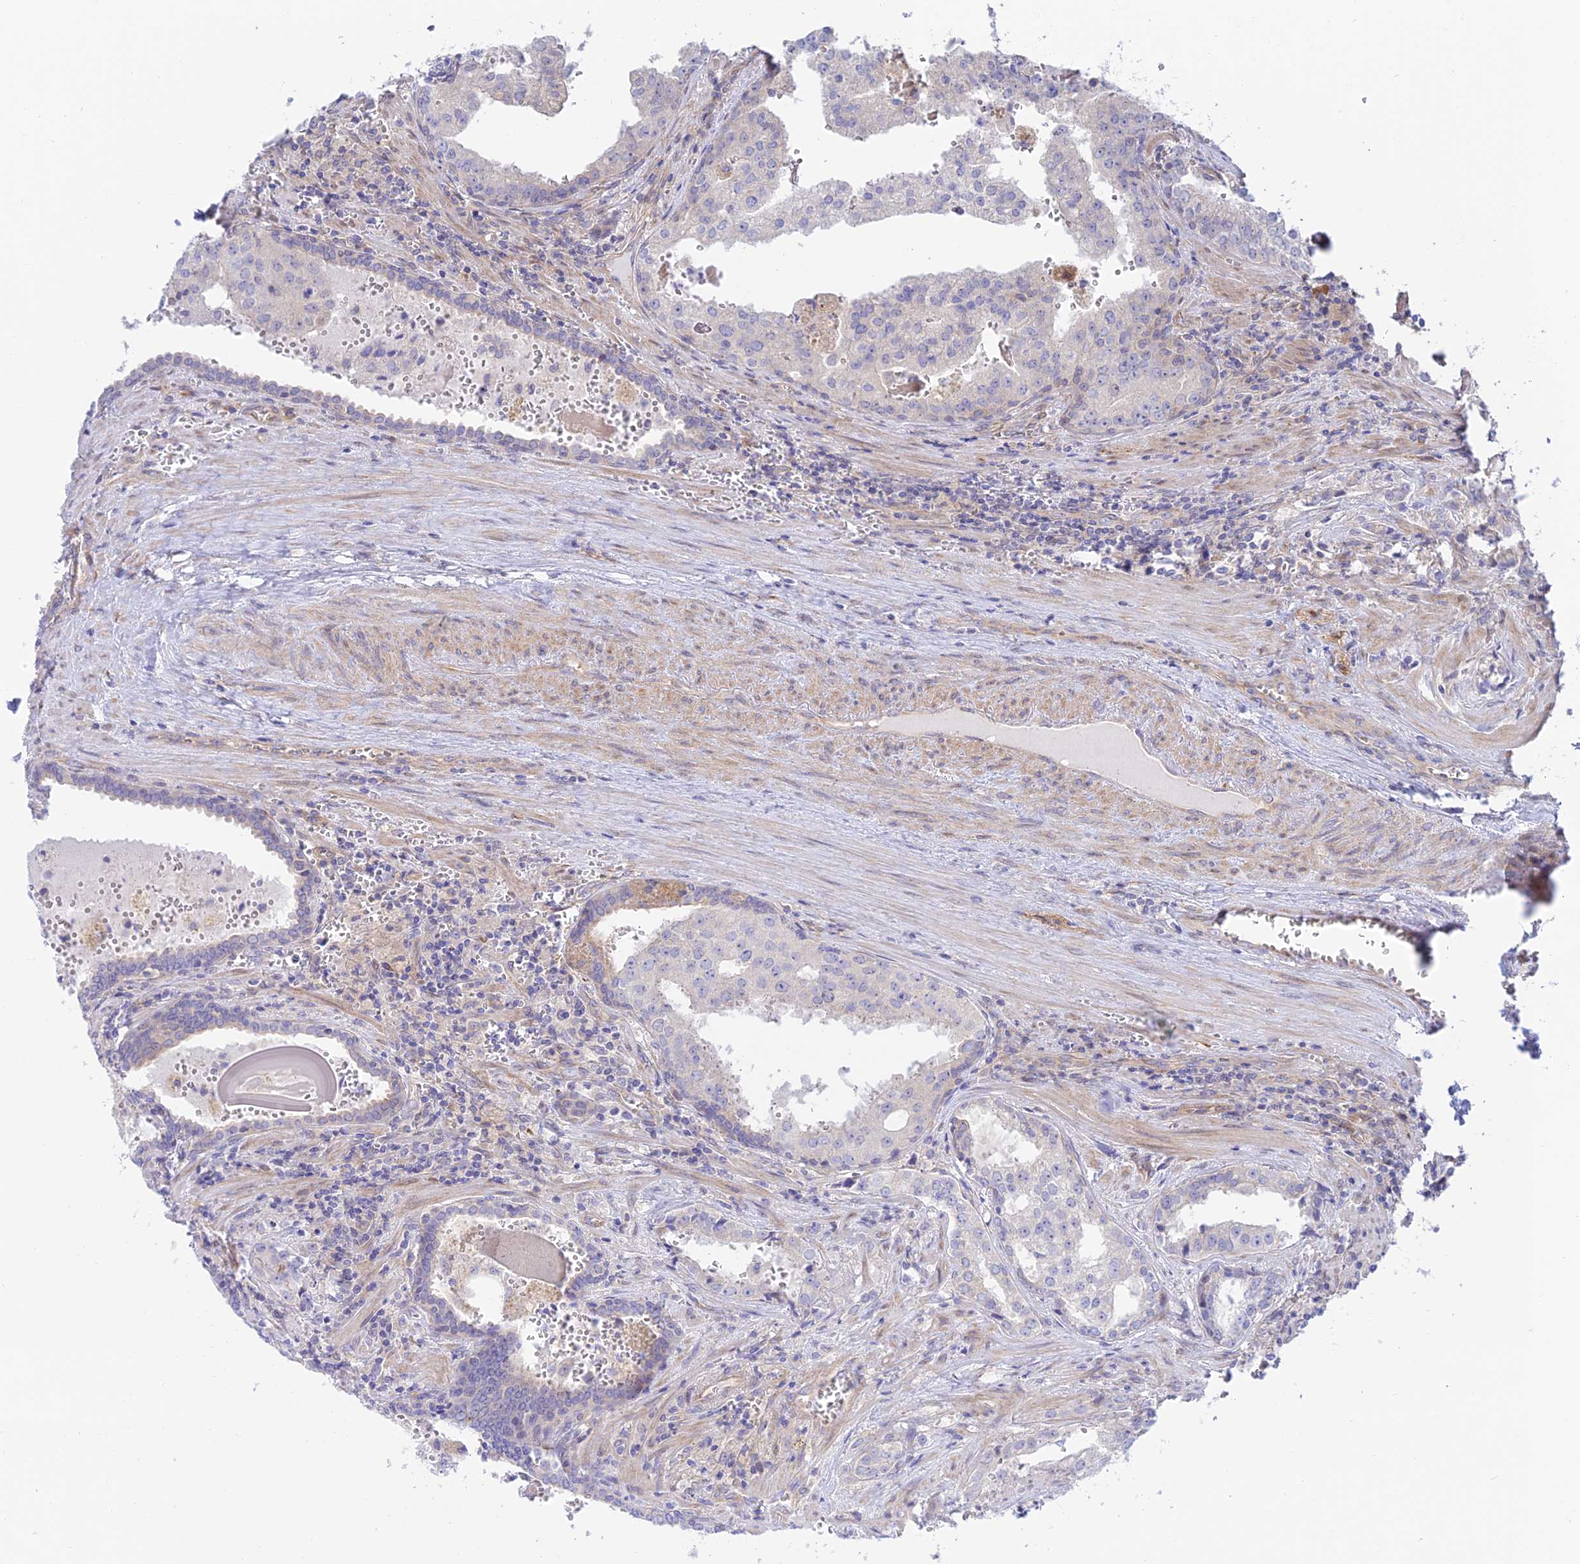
{"staining": {"intensity": "negative", "quantity": "none", "location": "none"}, "tissue": "prostate cancer", "cell_type": "Tumor cells", "image_type": "cancer", "snomed": [{"axis": "morphology", "description": "Adenocarcinoma, High grade"}, {"axis": "topography", "description": "Prostate"}], "caption": "IHC of human prostate cancer demonstrates no positivity in tumor cells. Brightfield microscopy of immunohistochemistry (IHC) stained with DAB (brown) and hematoxylin (blue), captured at high magnification.", "gene": "KCNAB1", "patient": {"sex": "male", "age": 68}}